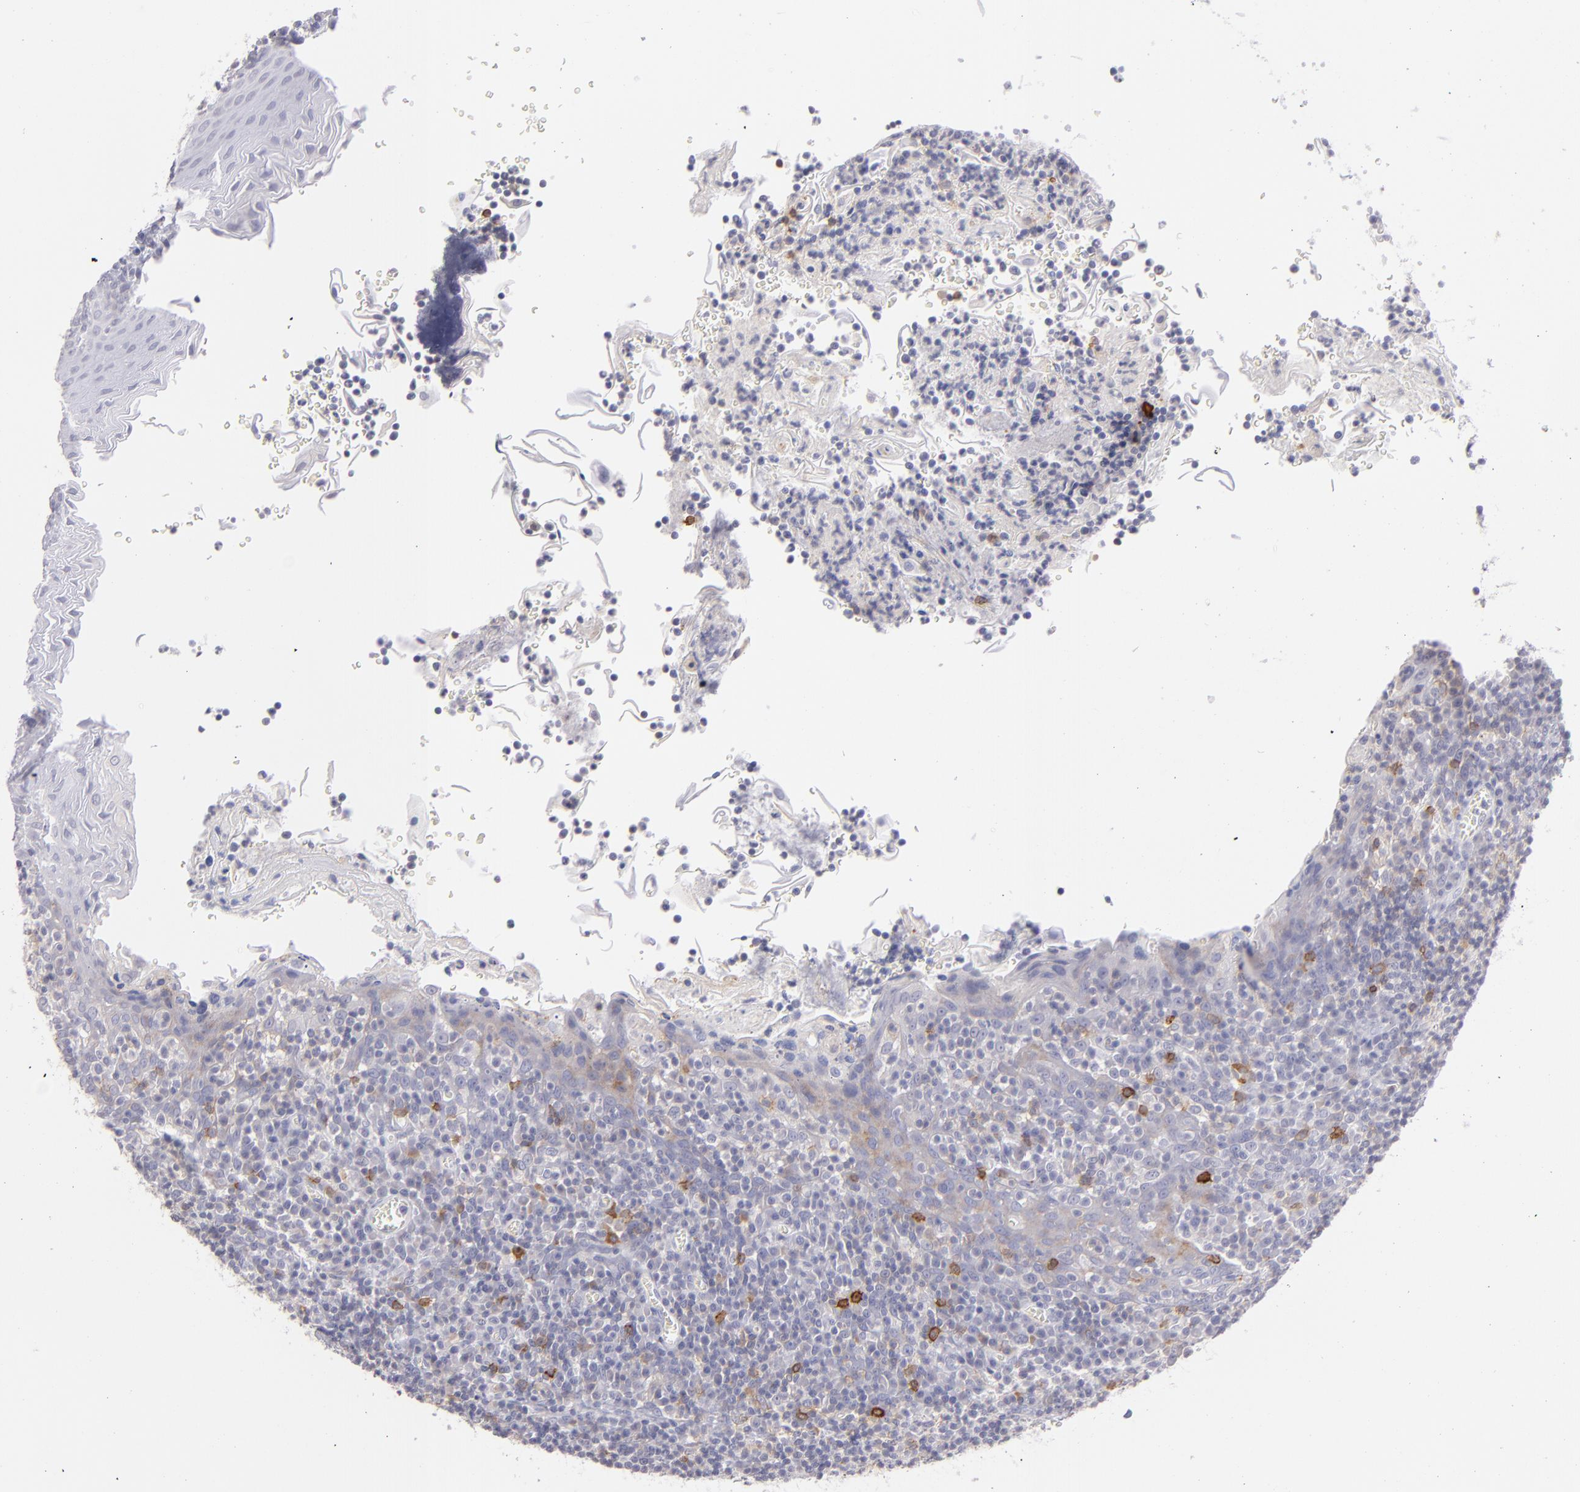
{"staining": {"intensity": "weak", "quantity": "<25%", "location": "cytoplasmic/membranous"}, "tissue": "oral mucosa", "cell_type": "Squamous epithelial cells", "image_type": "normal", "snomed": [{"axis": "morphology", "description": "Normal tissue, NOS"}, {"axis": "topography", "description": "Oral tissue"}], "caption": "Histopathology image shows no significant protein expression in squamous epithelial cells of benign oral mucosa.", "gene": "IL2RA", "patient": {"sex": "male", "age": 20}}